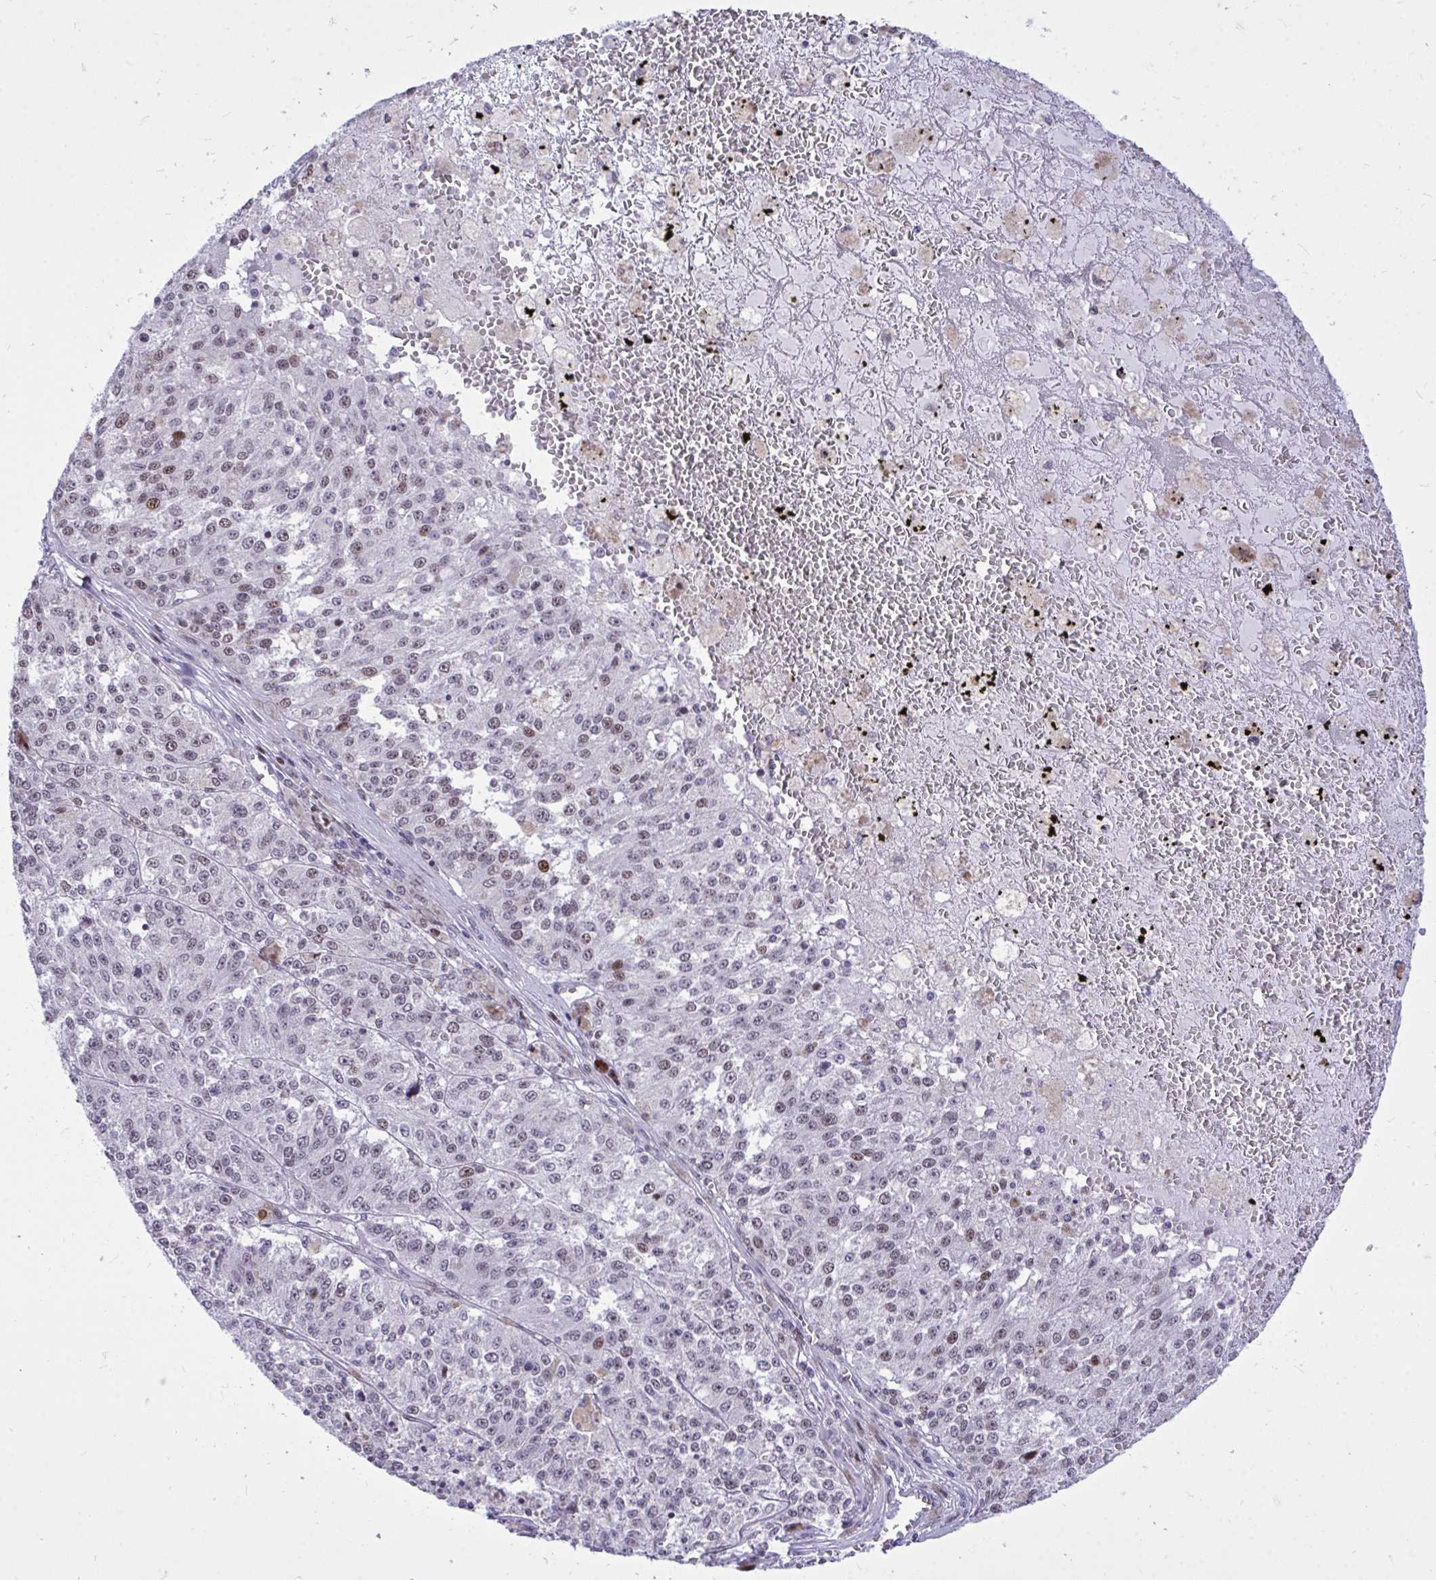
{"staining": {"intensity": "moderate", "quantity": "<25%", "location": "nuclear"}, "tissue": "melanoma", "cell_type": "Tumor cells", "image_type": "cancer", "snomed": [{"axis": "morphology", "description": "Malignant melanoma, Metastatic site"}, {"axis": "topography", "description": "Lymph node"}], "caption": "Protein staining reveals moderate nuclear staining in about <25% of tumor cells in melanoma. The protein is stained brown, and the nuclei are stained in blue (DAB (3,3'-diaminobenzidine) IHC with brightfield microscopy, high magnification).", "gene": "C1QL2", "patient": {"sex": "female", "age": 64}}